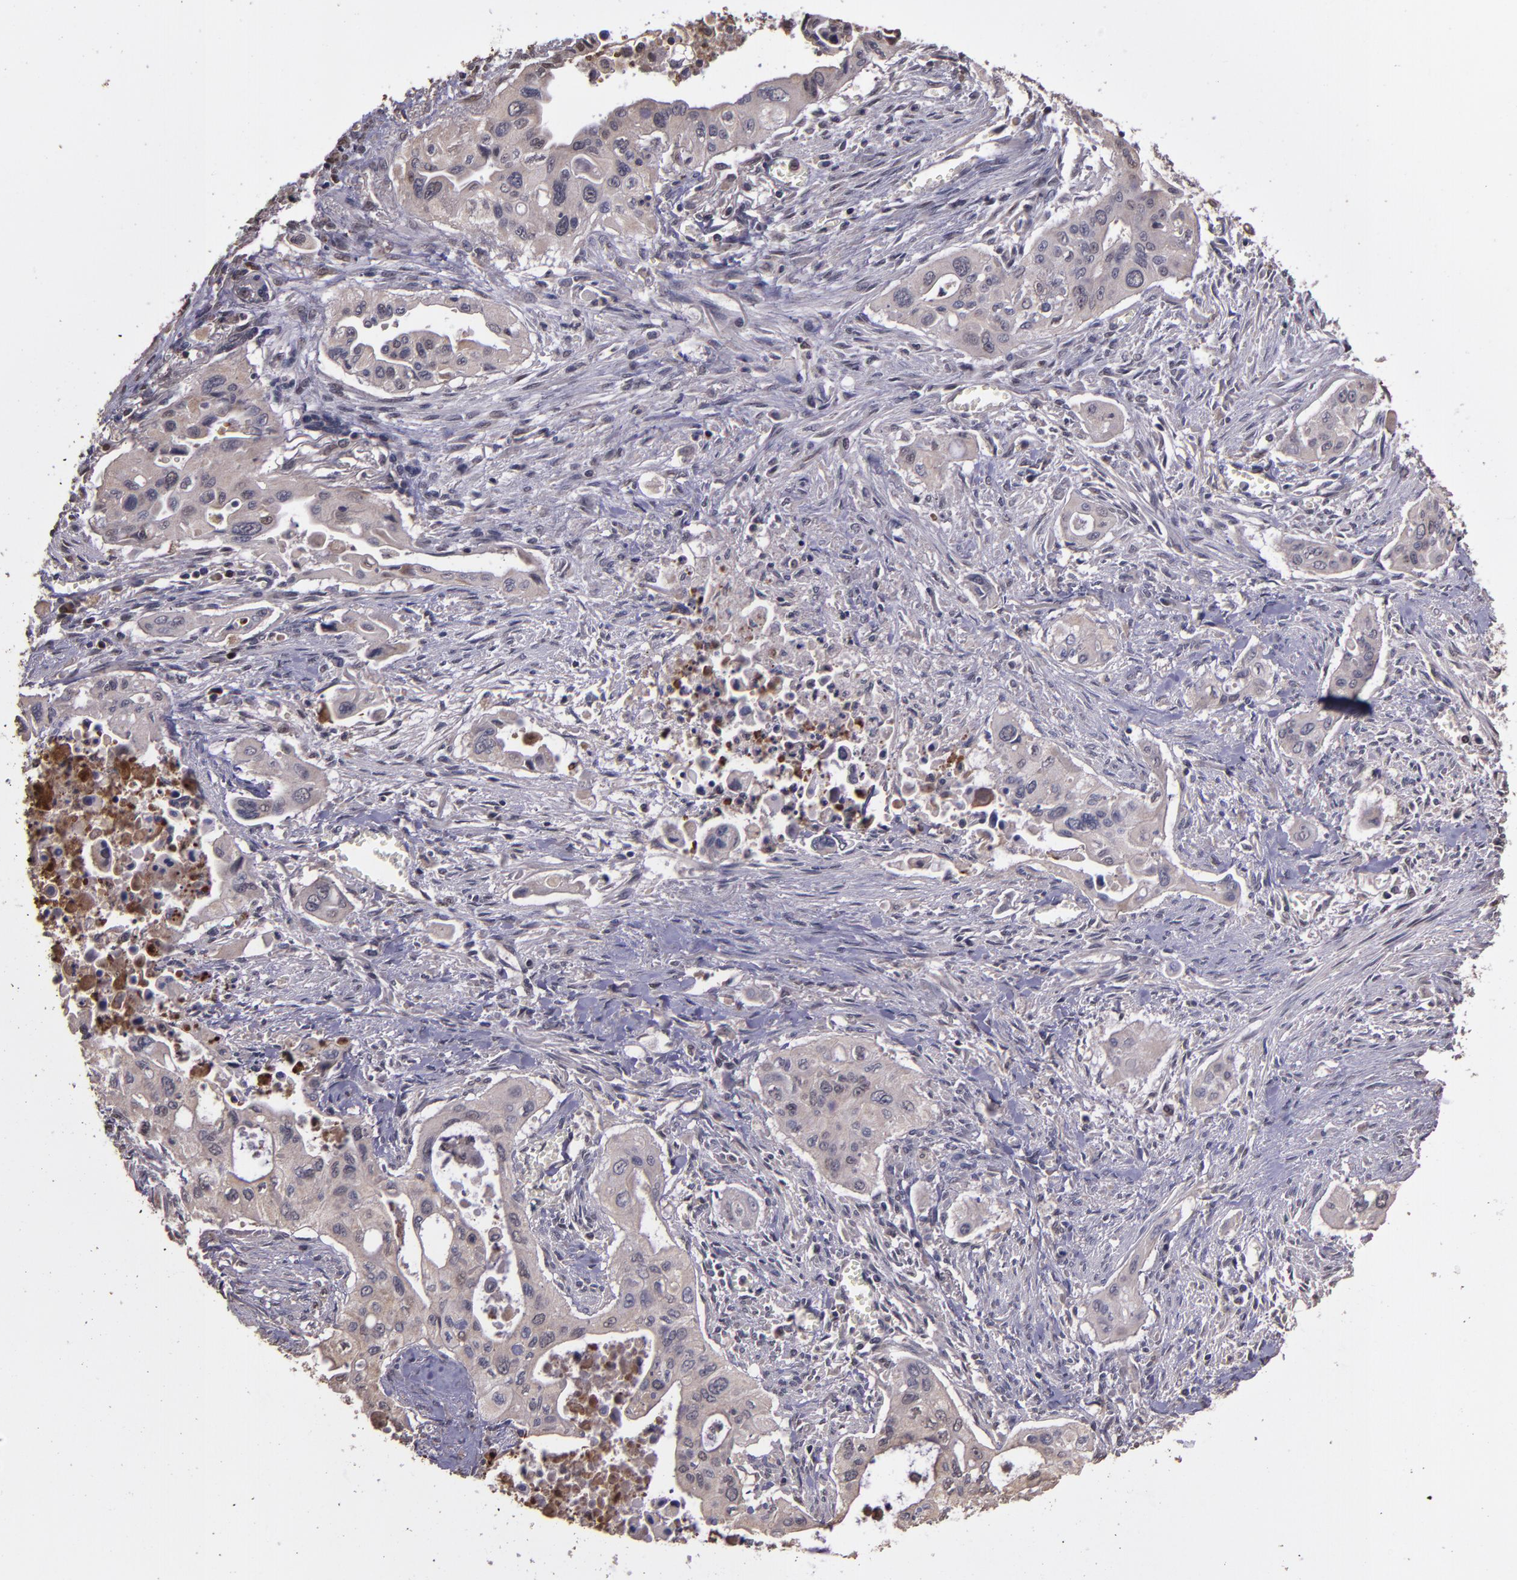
{"staining": {"intensity": "weak", "quantity": "25%-75%", "location": "cytoplasmic/membranous,nuclear"}, "tissue": "pancreatic cancer", "cell_type": "Tumor cells", "image_type": "cancer", "snomed": [{"axis": "morphology", "description": "Adenocarcinoma, NOS"}, {"axis": "topography", "description": "Pancreas"}], "caption": "Tumor cells demonstrate low levels of weak cytoplasmic/membranous and nuclear expression in about 25%-75% of cells in pancreatic adenocarcinoma. The staining is performed using DAB (3,3'-diaminobenzidine) brown chromogen to label protein expression. The nuclei are counter-stained blue using hematoxylin.", "gene": "SERPINF2", "patient": {"sex": "male", "age": 77}}